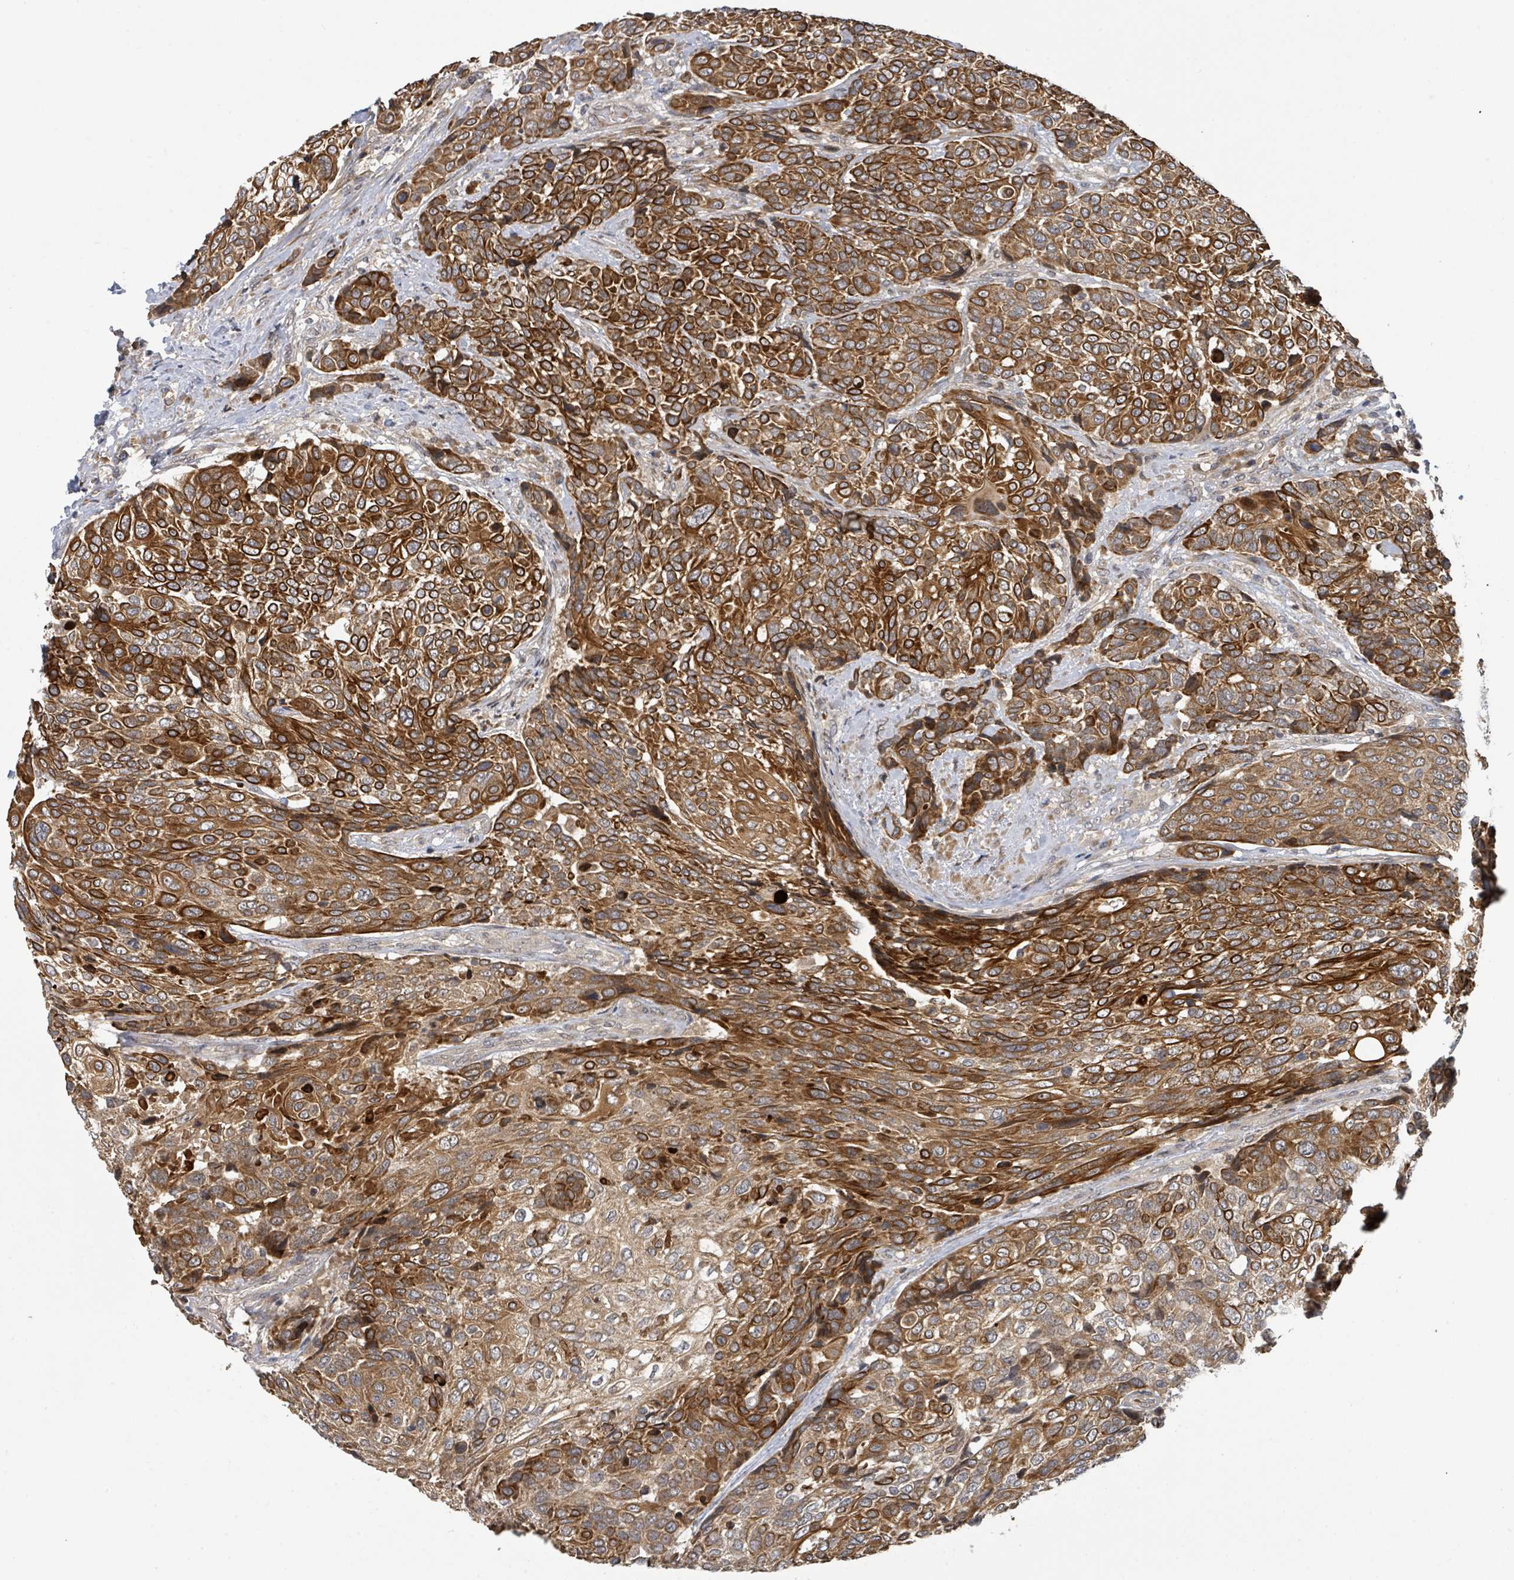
{"staining": {"intensity": "strong", "quantity": ">75%", "location": "cytoplasmic/membranous"}, "tissue": "urothelial cancer", "cell_type": "Tumor cells", "image_type": "cancer", "snomed": [{"axis": "morphology", "description": "Urothelial carcinoma, High grade"}, {"axis": "topography", "description": "Urinary bladder"}], "caption": "Protein staining displays strong cytoplasmic/membranous staining in about >75% of tumor cells in urothelial carcinoma (high-grade). The protein is stained brown, and the nuclei are stained in blue (DAB IHC with brightfield microscopy, high magnification).", "gene": "ITGA11", "patient": {"sex": "female", "age": 70}}